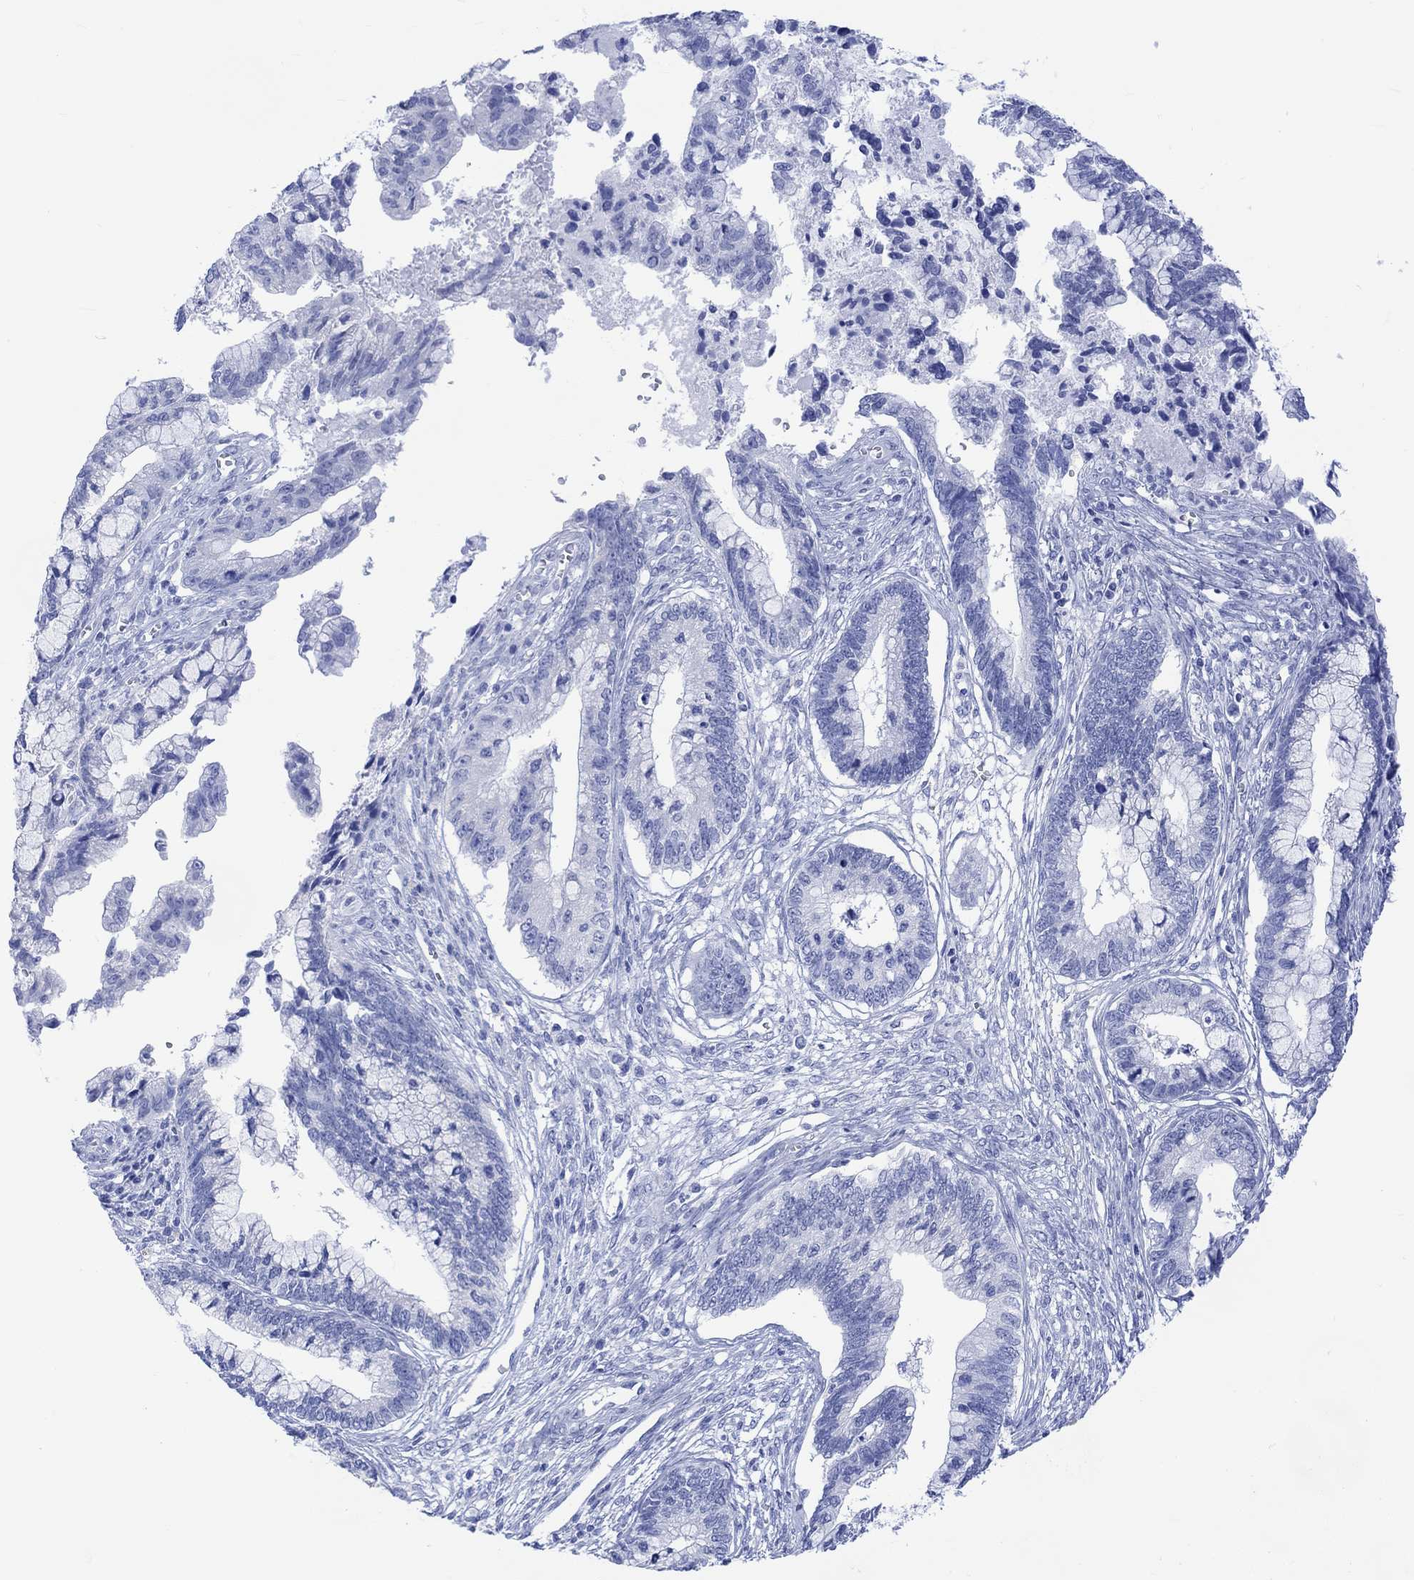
{"staining": {"intensity": "negative", "quantity": "none", "location": "none"}, "tissue": "cervical cancer", "cell_type": "Tumor cells", "image_type": "cancer", "snomed": [{"axis": "morphology", "description": "Adenocarcinoma, NOS"}, {"axis": "topography", "description": "Cervix"}], "caption": "Tumor cells show no significant protein expression in cervical adenocarcinoma.", "gene": "CELF4", "patient": {"sex": "female", "age": 44}}